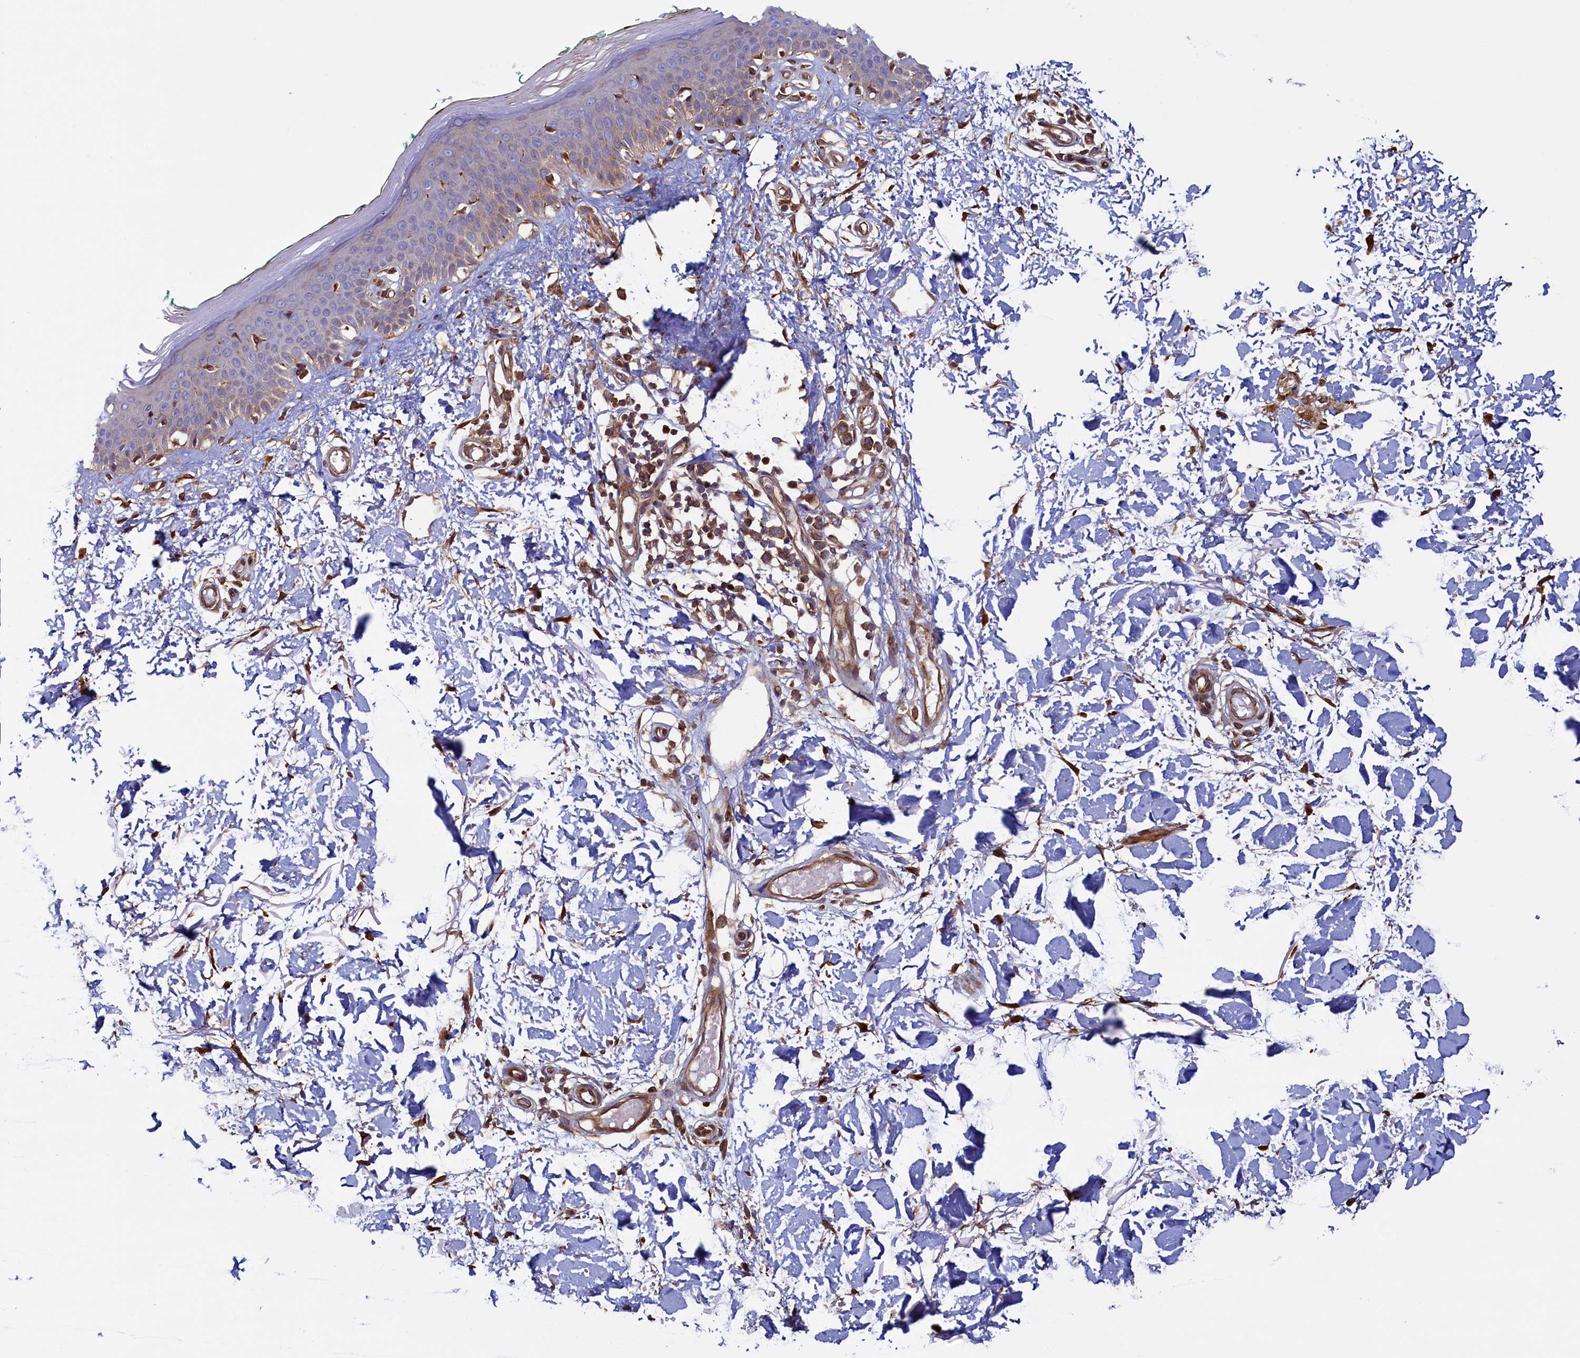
{"staining": {"intensity": "moderate", "quantity": ">75%", "location": "cytoplasmic/membranous"}, "tissue": "skin", "cell_type": "Fibroblasts", "image_type": "normal", "snomed": [{"axis": "morphology", "description": "Normal tissue, NOS"}, {"axis": "topography", "description": "Skin"}], "caption": "The image displays staining of normal skin, revealing moderate cytoplasmic/membranous protein staining (brown color) within fibroblasts. The staining is performed using DAB brown chromogen to label protein expression. The nuclei are counter-stained blue using hematoxylin.", "gene": "ATXN2L", "patient": {"sex": "male", "age": 62}}